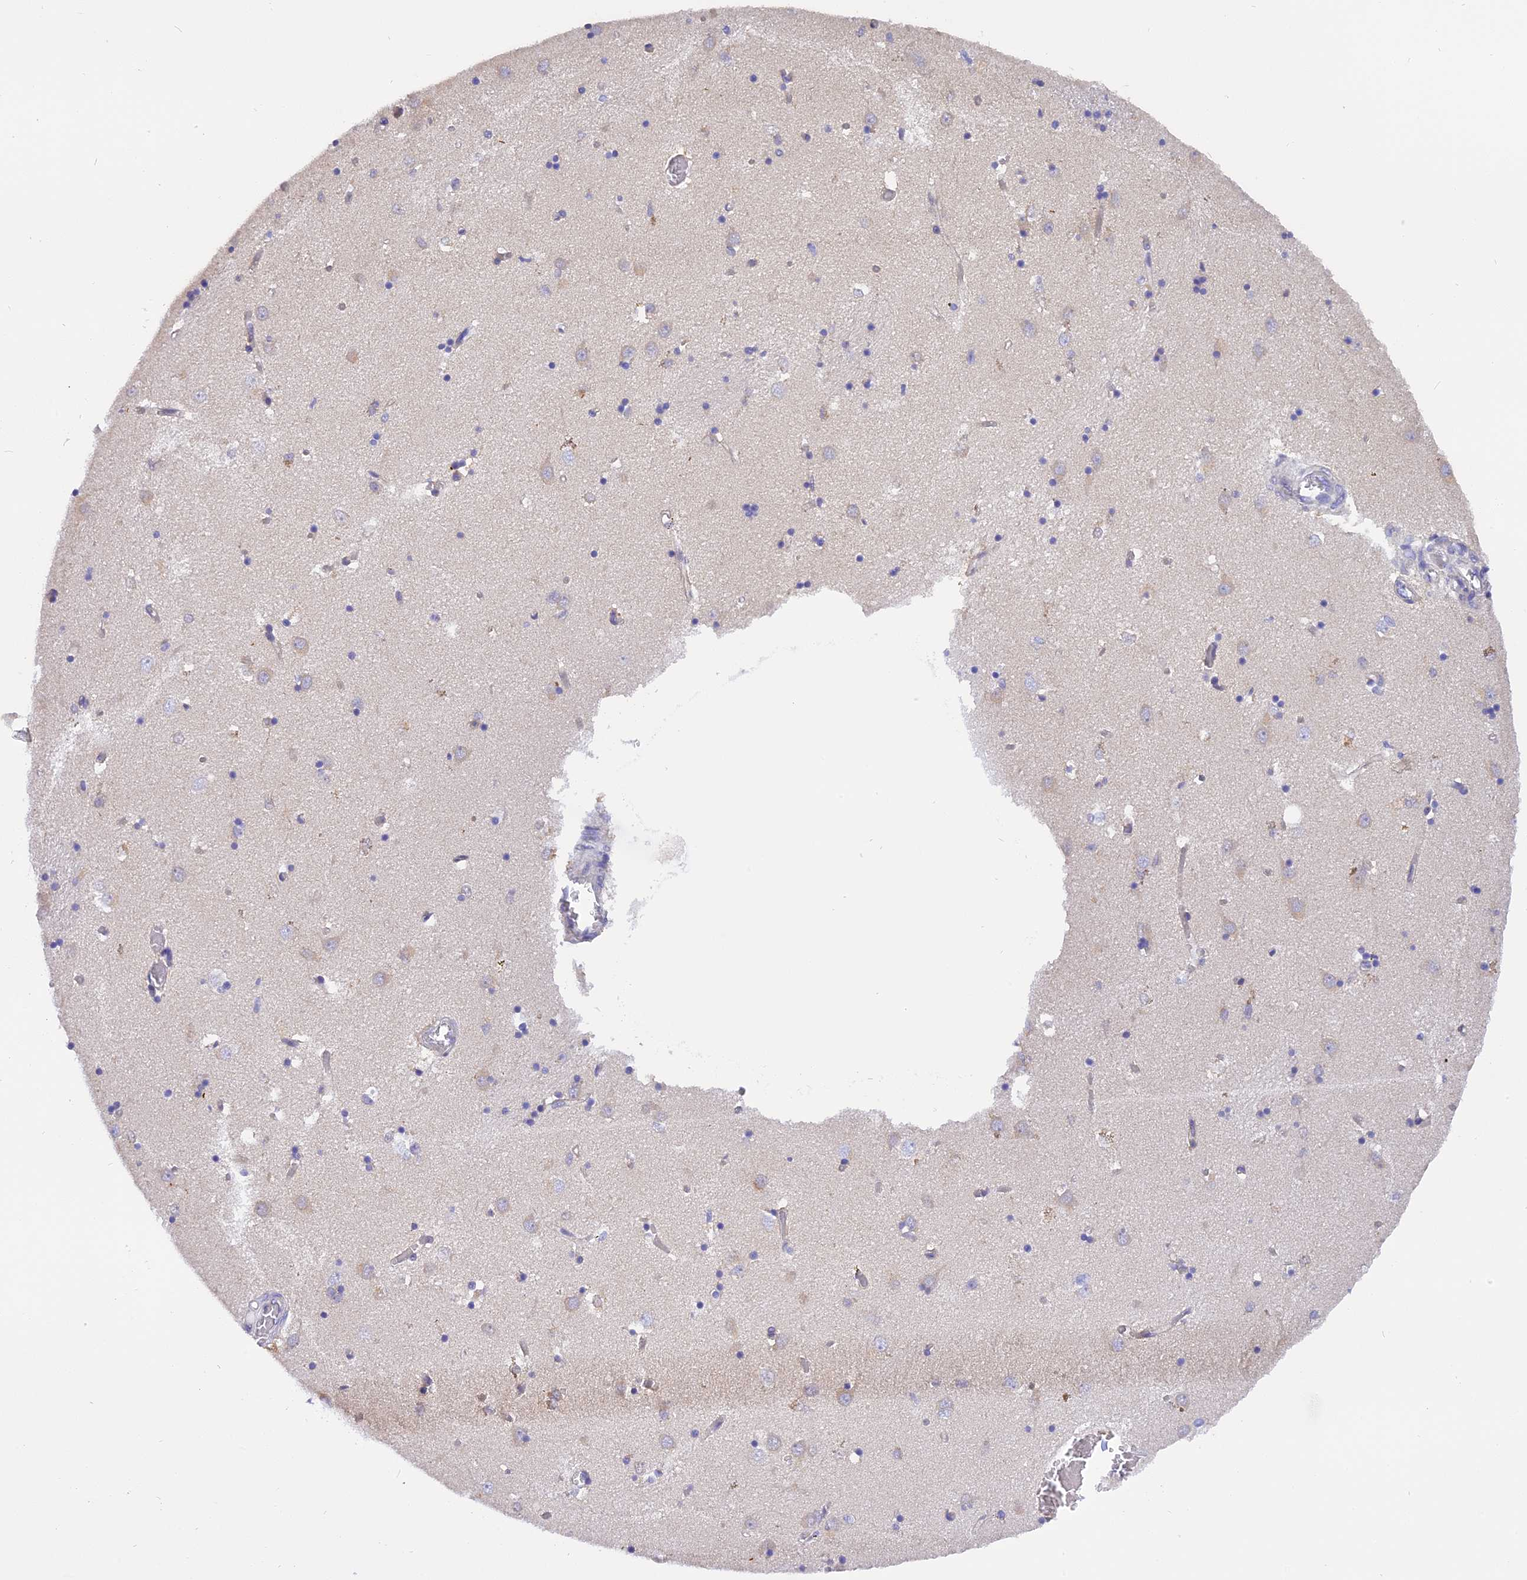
{"staining": {"intensity": "negative", "quantity": "none", "location": "none"}, "tissue": "caudate", "cell_type": "Glial cells", "image_type": "normal", "snomed": [{"axis": "morphology", "description": "Normal tissue, NOS"}, {"axis": "topography", "description": "Lateral ventricle wall"}], "caption": "The photomicrograph shows no significant expression in glial cells of caudate. (DAB IHC visualized using brightfield microscopy, high magnification).", "gene": "TRIM3", "patient": {"sex": "male", "age": 70}}